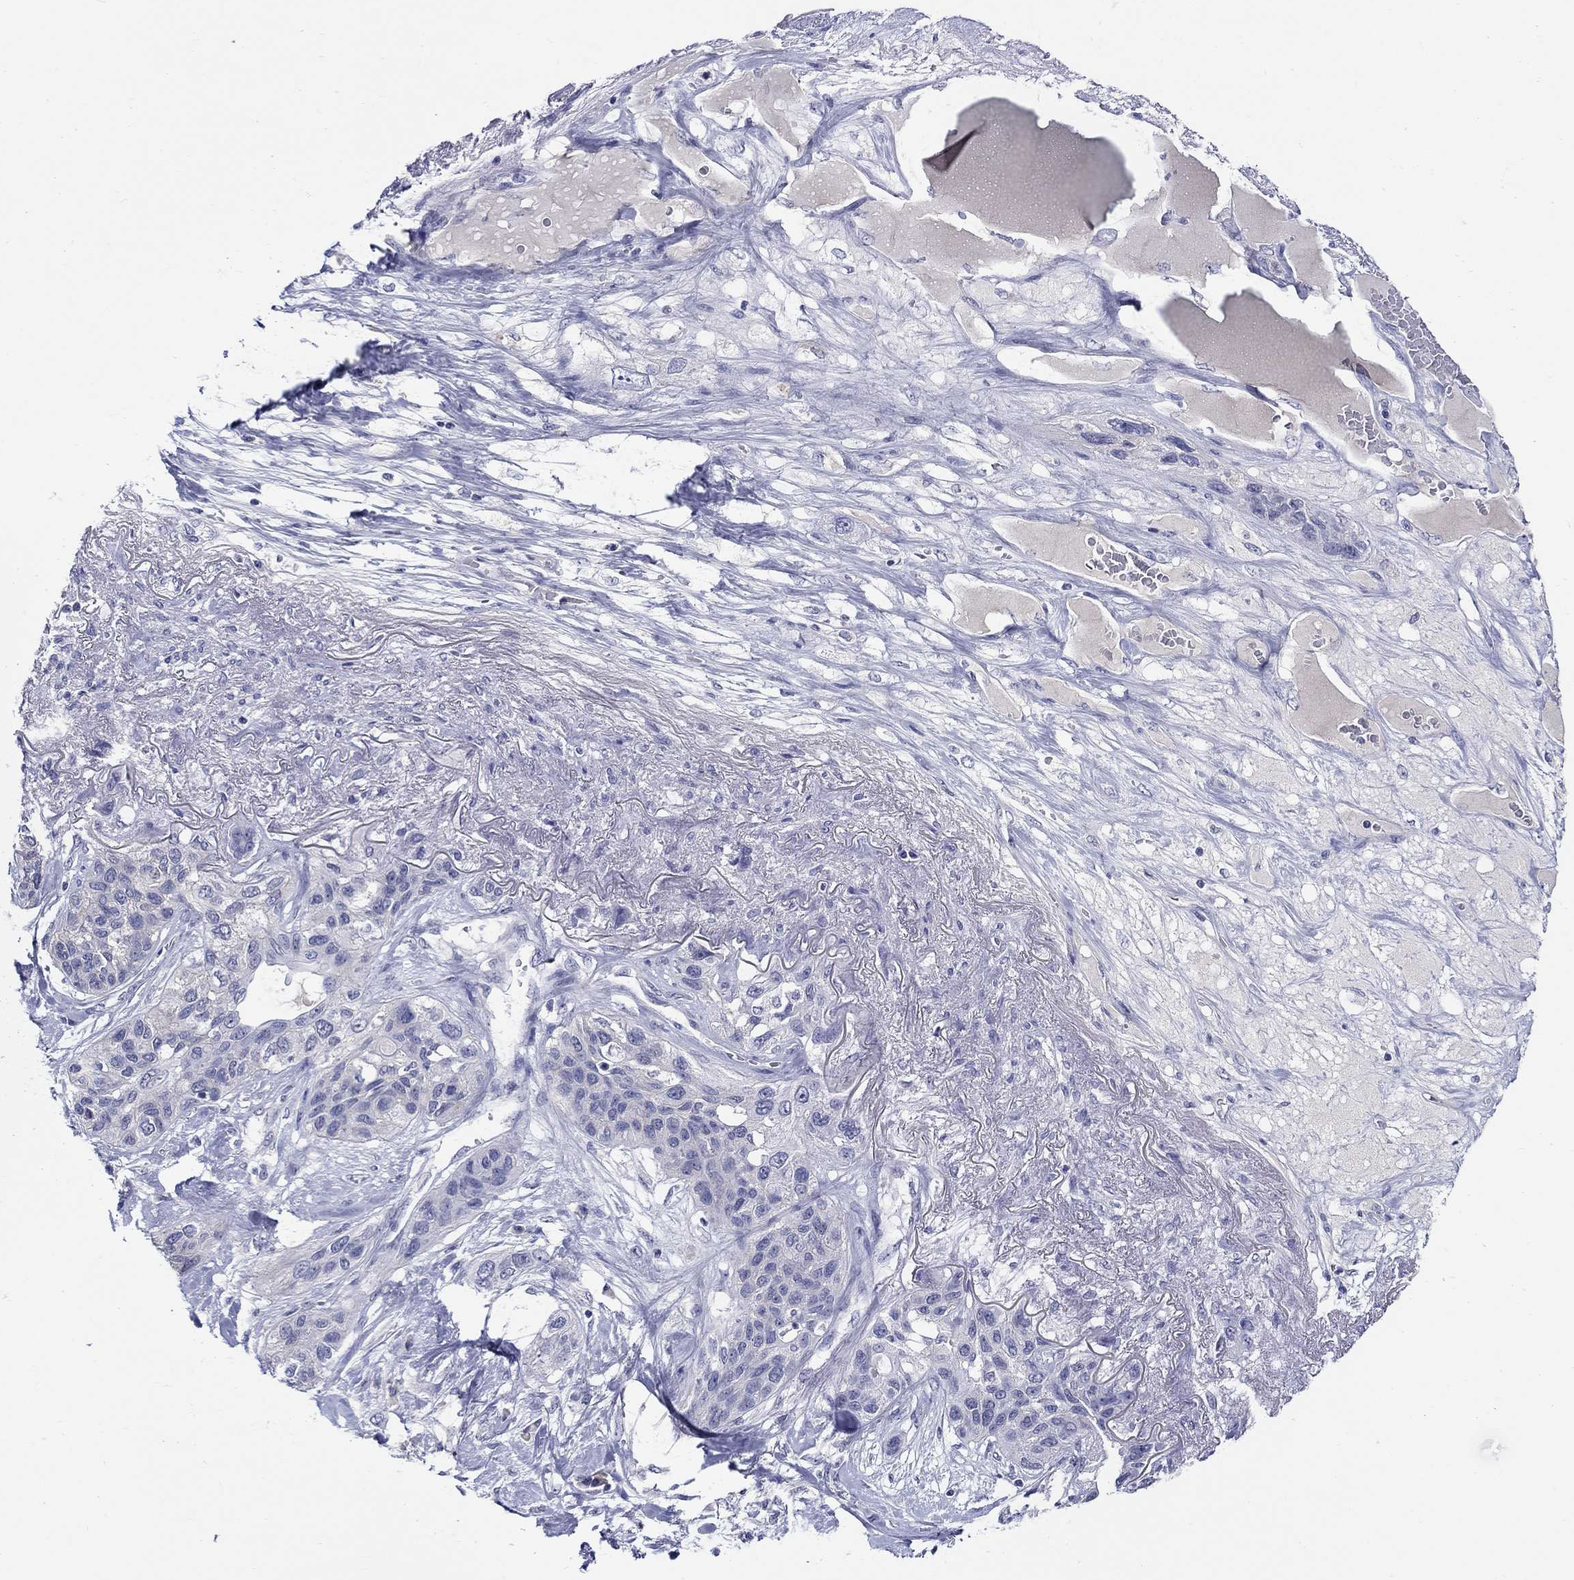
{"staining": {"intensity": "negative", "quantity": "none", "location": "none"}, "tissue": "lung cancer", "cell_type": "Tumor cells", "image_type": "cancer", "snomed": [{"axis": "morphology", "description": "Squamous cell carcinoma, NOS"}, {"axis": "topography", "description": "Lung"}], "caption": "Tumor cells show no significant protein expression in lung cancer.", "gene": "SLC30A3", "patient": {"sex": "female", "age": 70}}